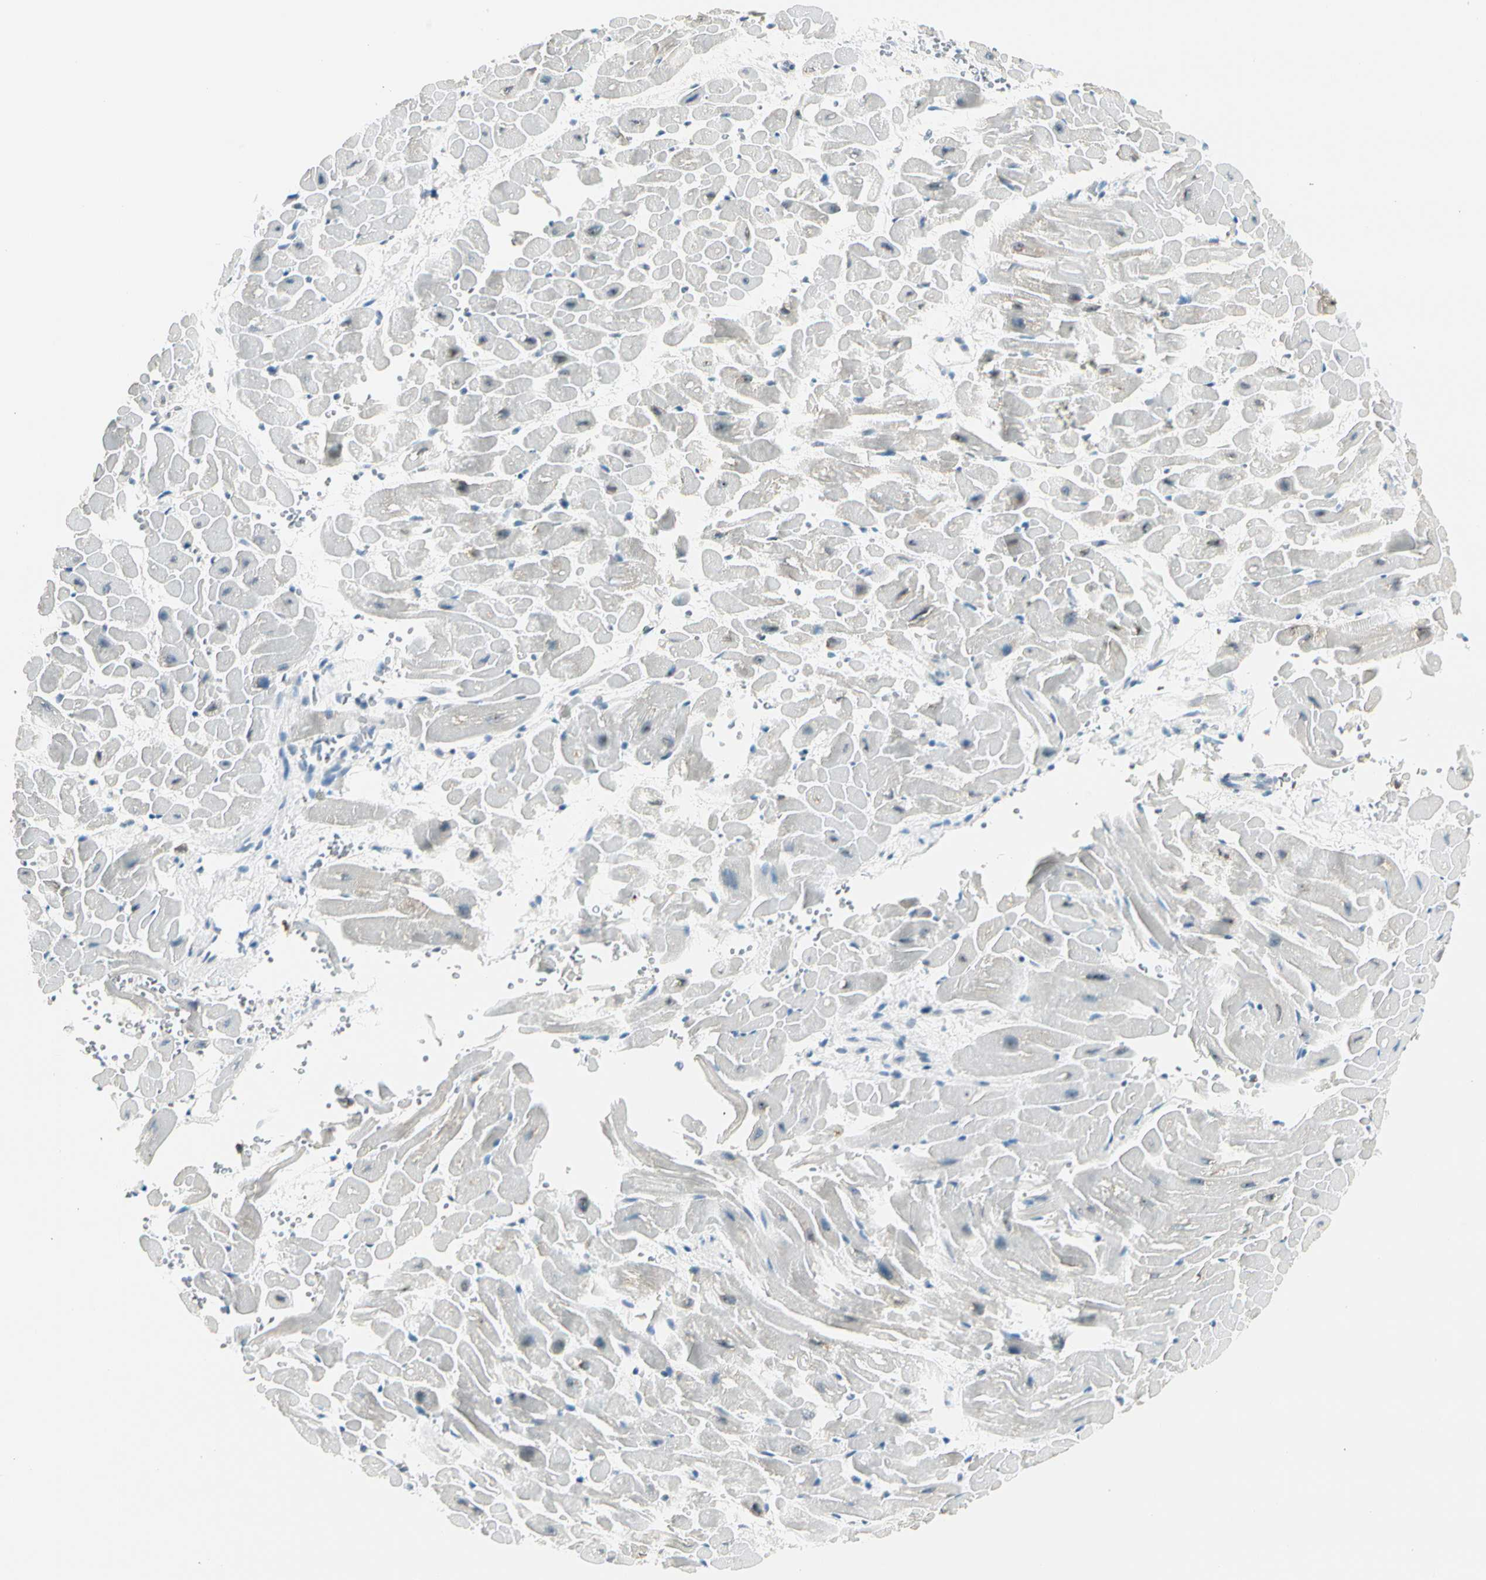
{"staining": {"intensity": "negative", "quantity": "none", "location": "none"}, "tissue": "heart muscle", "cell_type": "Cardiomyocytes", "image_type": "normal", "snomed": [{"axis": "morphology", "description": "Normal tissue, NOS"}, {"axis": "topography", "description": "Heart"}], "caption": "This micrograph is of unremarkable heart muscle stained with immunohistochemistry (IHC) to label a protein in brown with the nuclei are counter-stained blue. There is no positivity in cardiomyocytes. Nuclei are stained in blue.", "gene": "ZSCAN1", "patient": {"sex": "male", "age": 45}}